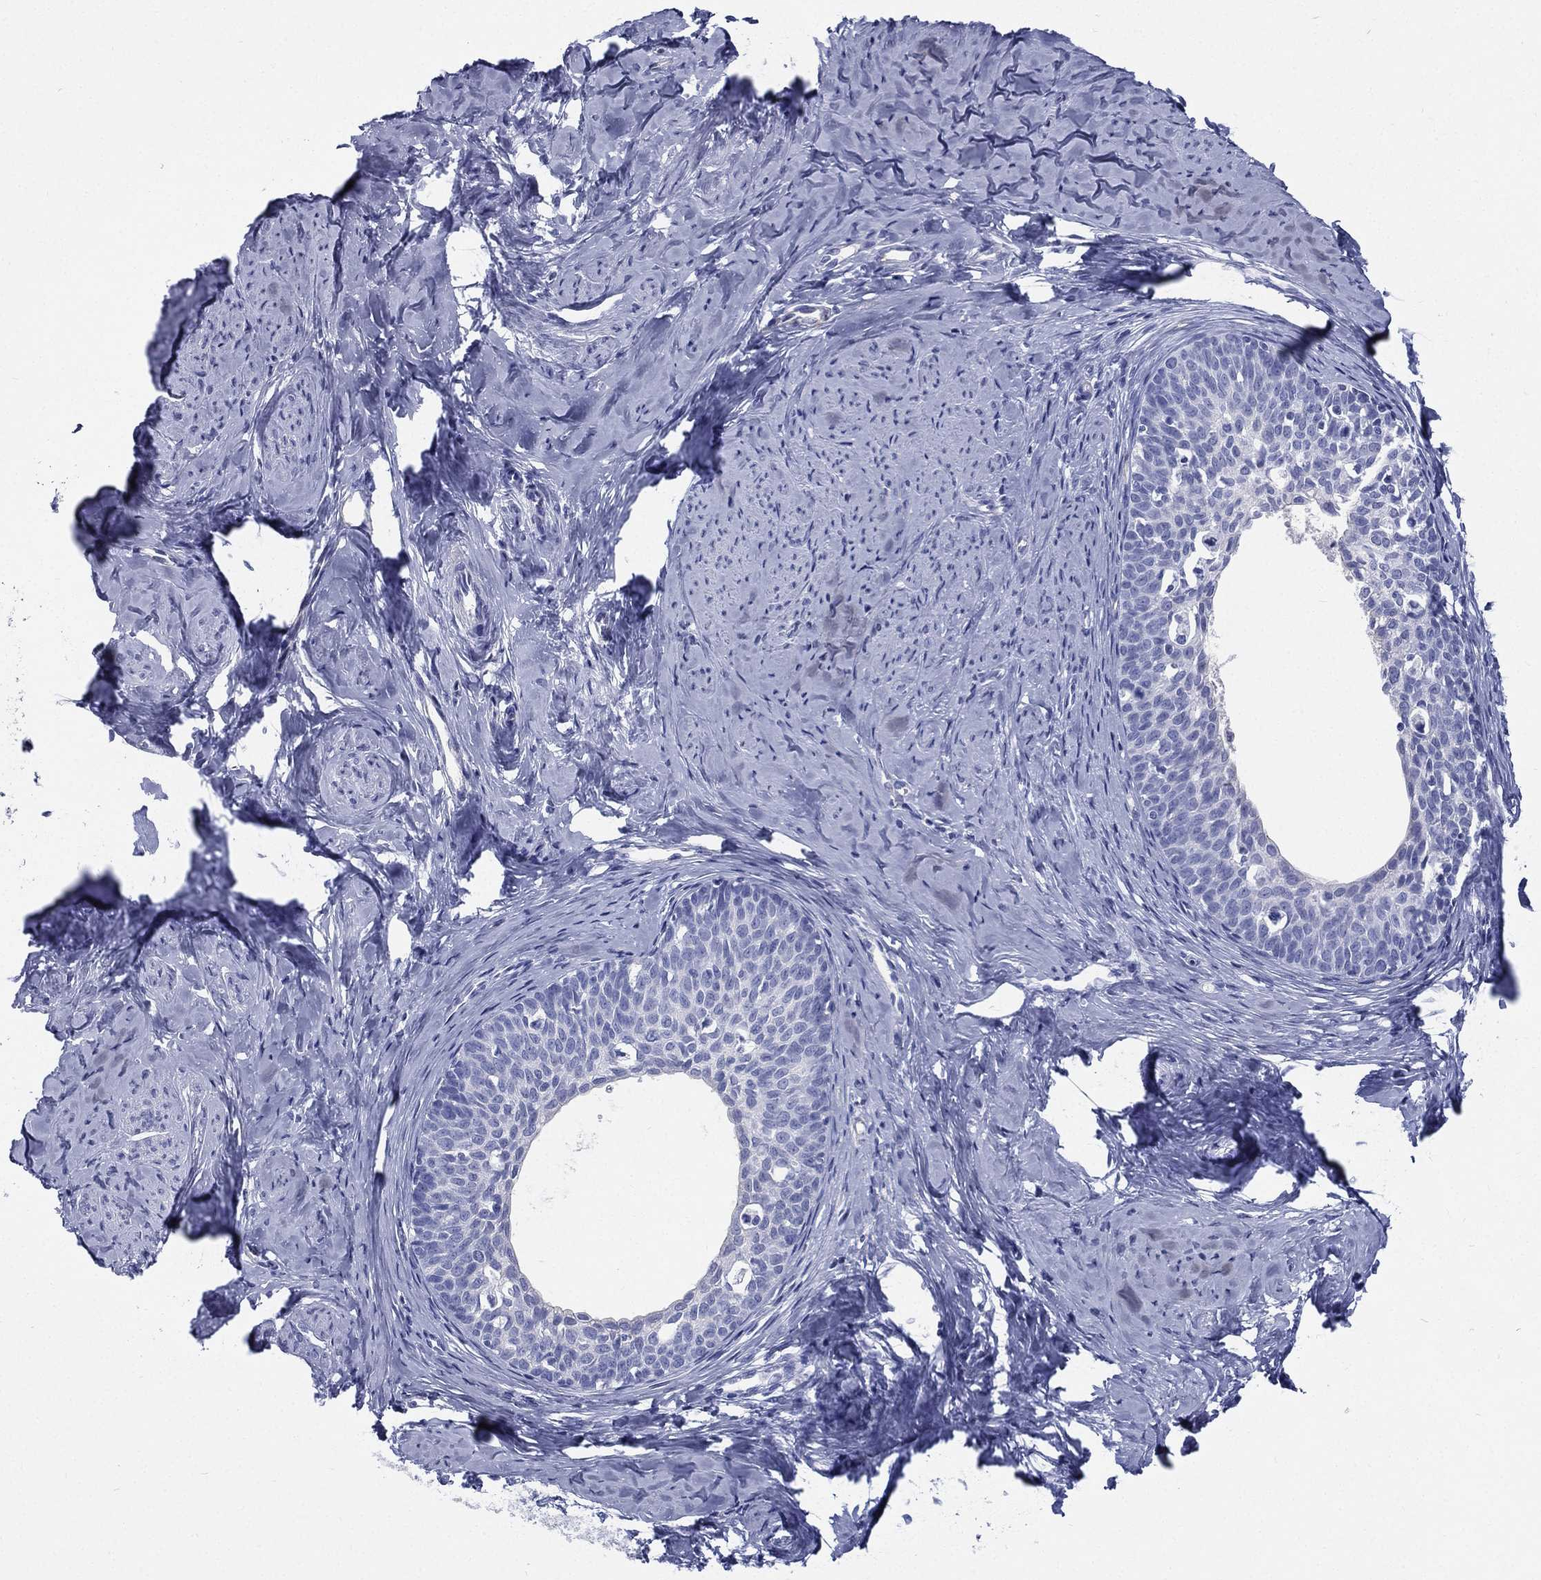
{"staining": {"intensity": "negative", "quantity": "none", "location": "none"}, "tissue": "cervical cancer", "cell_type": "Tumor cells", "image_type": "cancer", "snomed": [{"axis": "morphology", "description": "Squamous cell carcinoma, NOS"}, {"axis": "topography", "description": "Cervix"}], "caption": "Immunohistochemistry micrograph of cervical cancer (squamous cell carcinoma) stained for a protein (brown), which reveals no positivity in tumor cells.", "gene": "RSPH4A", "patient": {"sex": "female", "age": 51}}